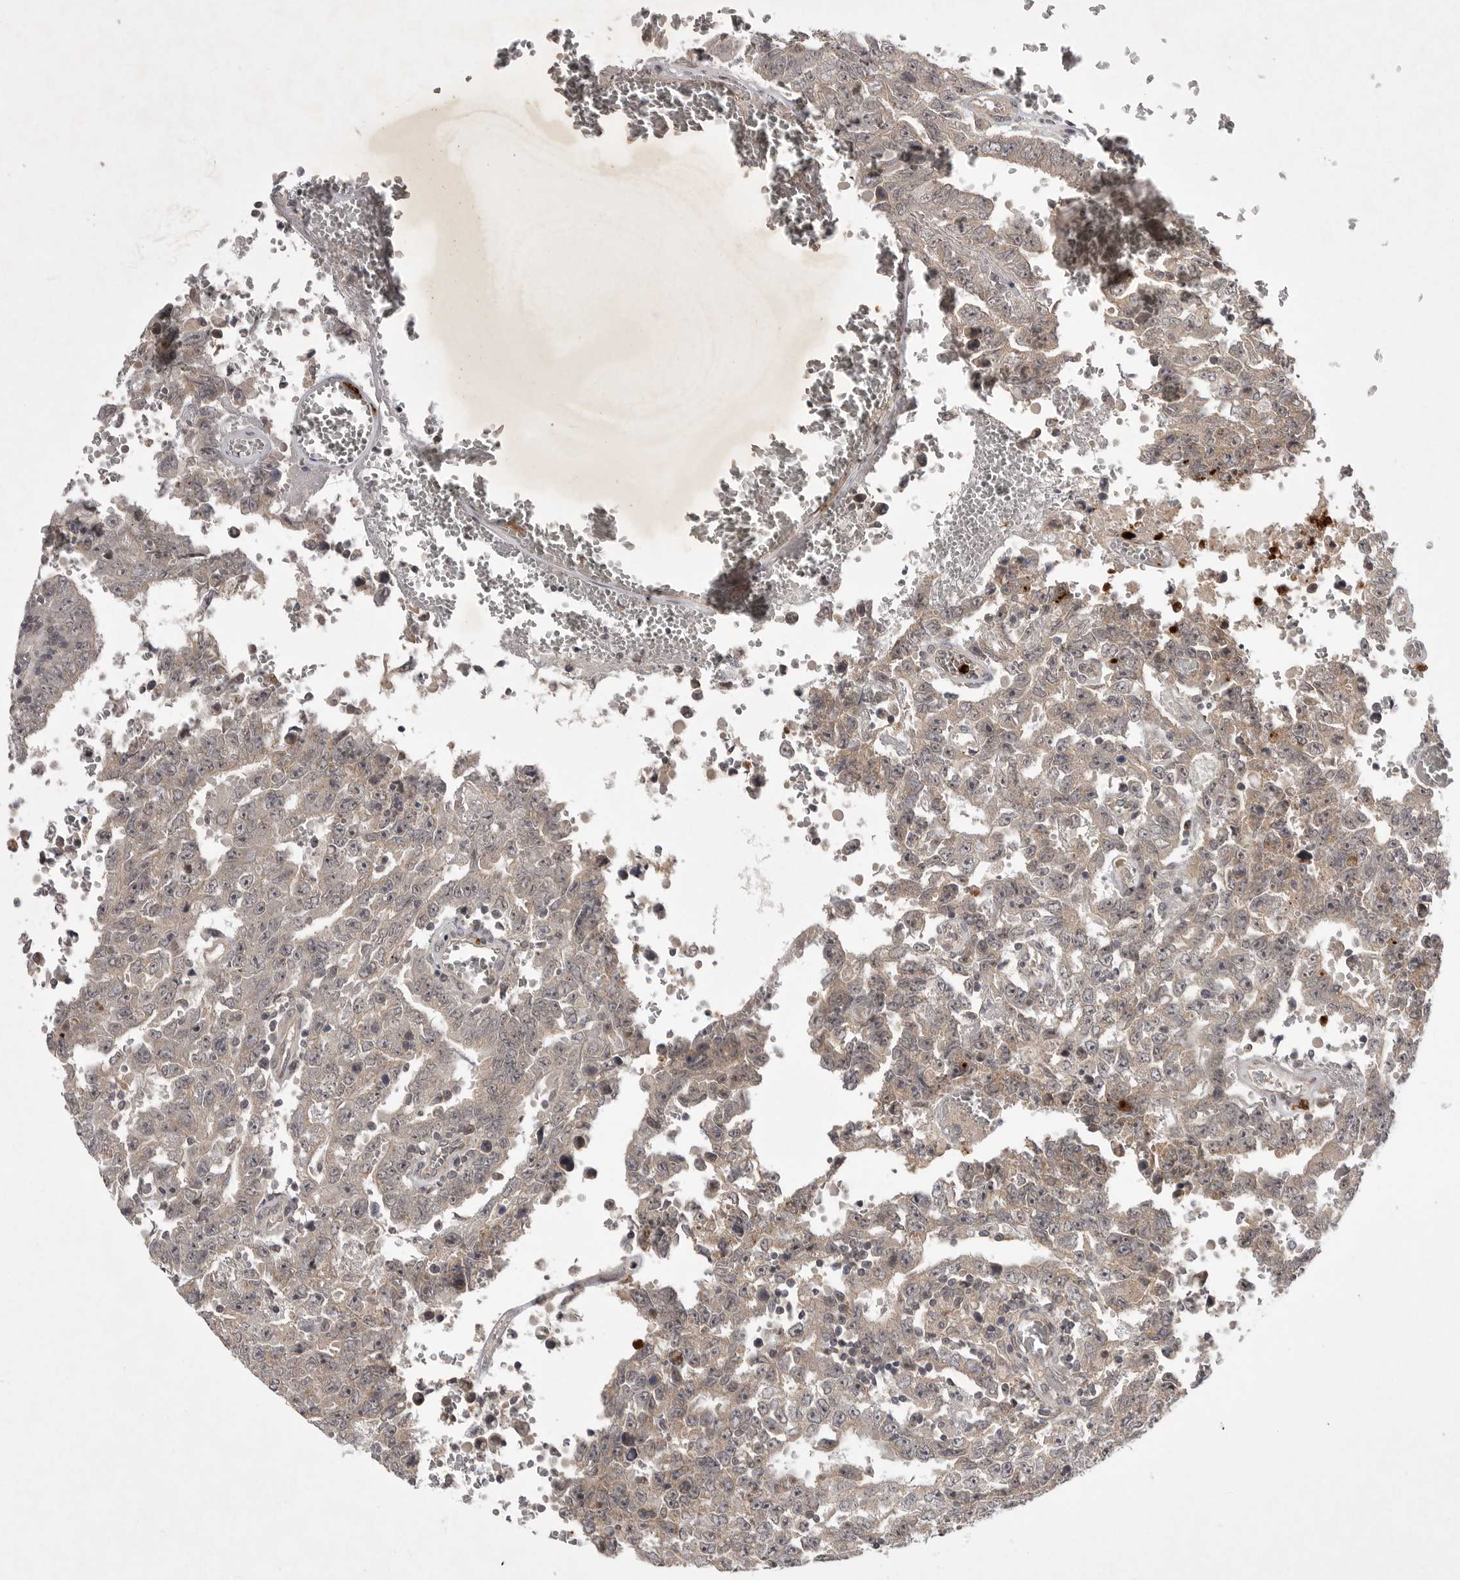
{"staining": {"intensity": "weak", "quantity": ">75%", "location": "cytoplasmic/membranous"}, "tissue": "testis cancer", "cell_type": "Tumor cells", "image_type": "cancer", "snomed": [{"axis": "morphology", "description": "Carcinoma, Embryonal, NOS"}, {"axis": "topography", "description": "Testis"}], "caption": "A brown stain labels weak cytoplasmic/membranous staining of a protein in human testis cancer tumor cells. (DAB = brown stain, brightfield microscopy at high magnification).", "gene": "UBE3D", "patient": {"sex": "male", "age": 26}}